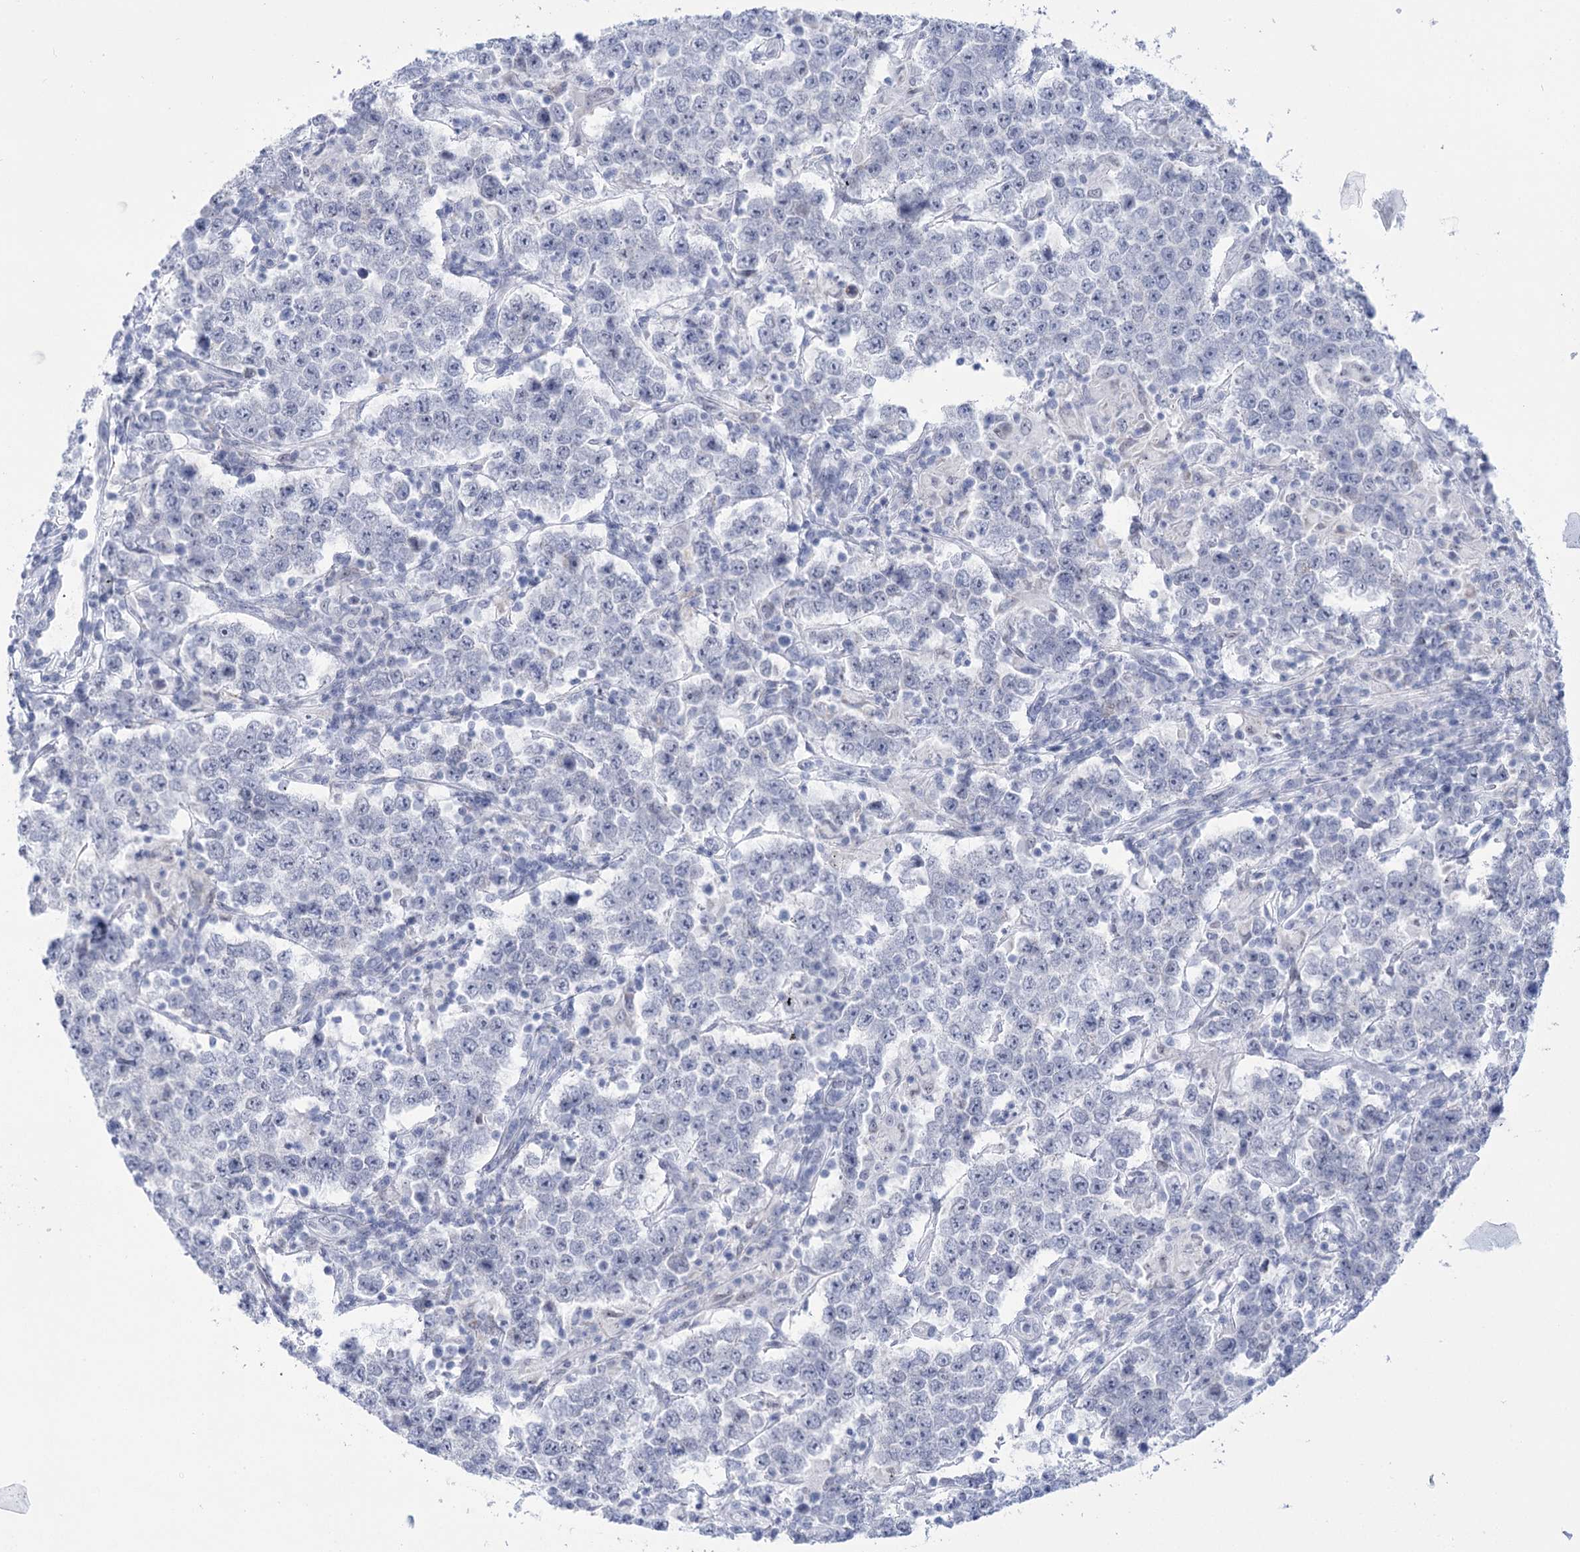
{"staining": {"intensity": "negative", "quantity": "none", "location": "none"}, "tissue": "testis cancer", "cell_type": "Tumor cells", "image_type": "cancer", "snomed": [{"axis": "morphology", "description": "Normal tissue, NOS"}, {"axis": "morphology", "description": "Urothelial carcinoma, High grade"}, {"axis": "morphology", "description": "Seminoma, NOS"}, {"axis": "morphology", "description": "Carcinoma, Embryonal, NOS"}, {"axis": "topography", "description": "Urinary bladder"}, {"axis": "topography", "description": "Testis"}], "caption": "DAB immunohistochemical staining of testis cancer (seminoma) shows no significant expression in tumor cells.", "gene": "HORMAD1", "patient": {"sex": "male", "age": 41}}